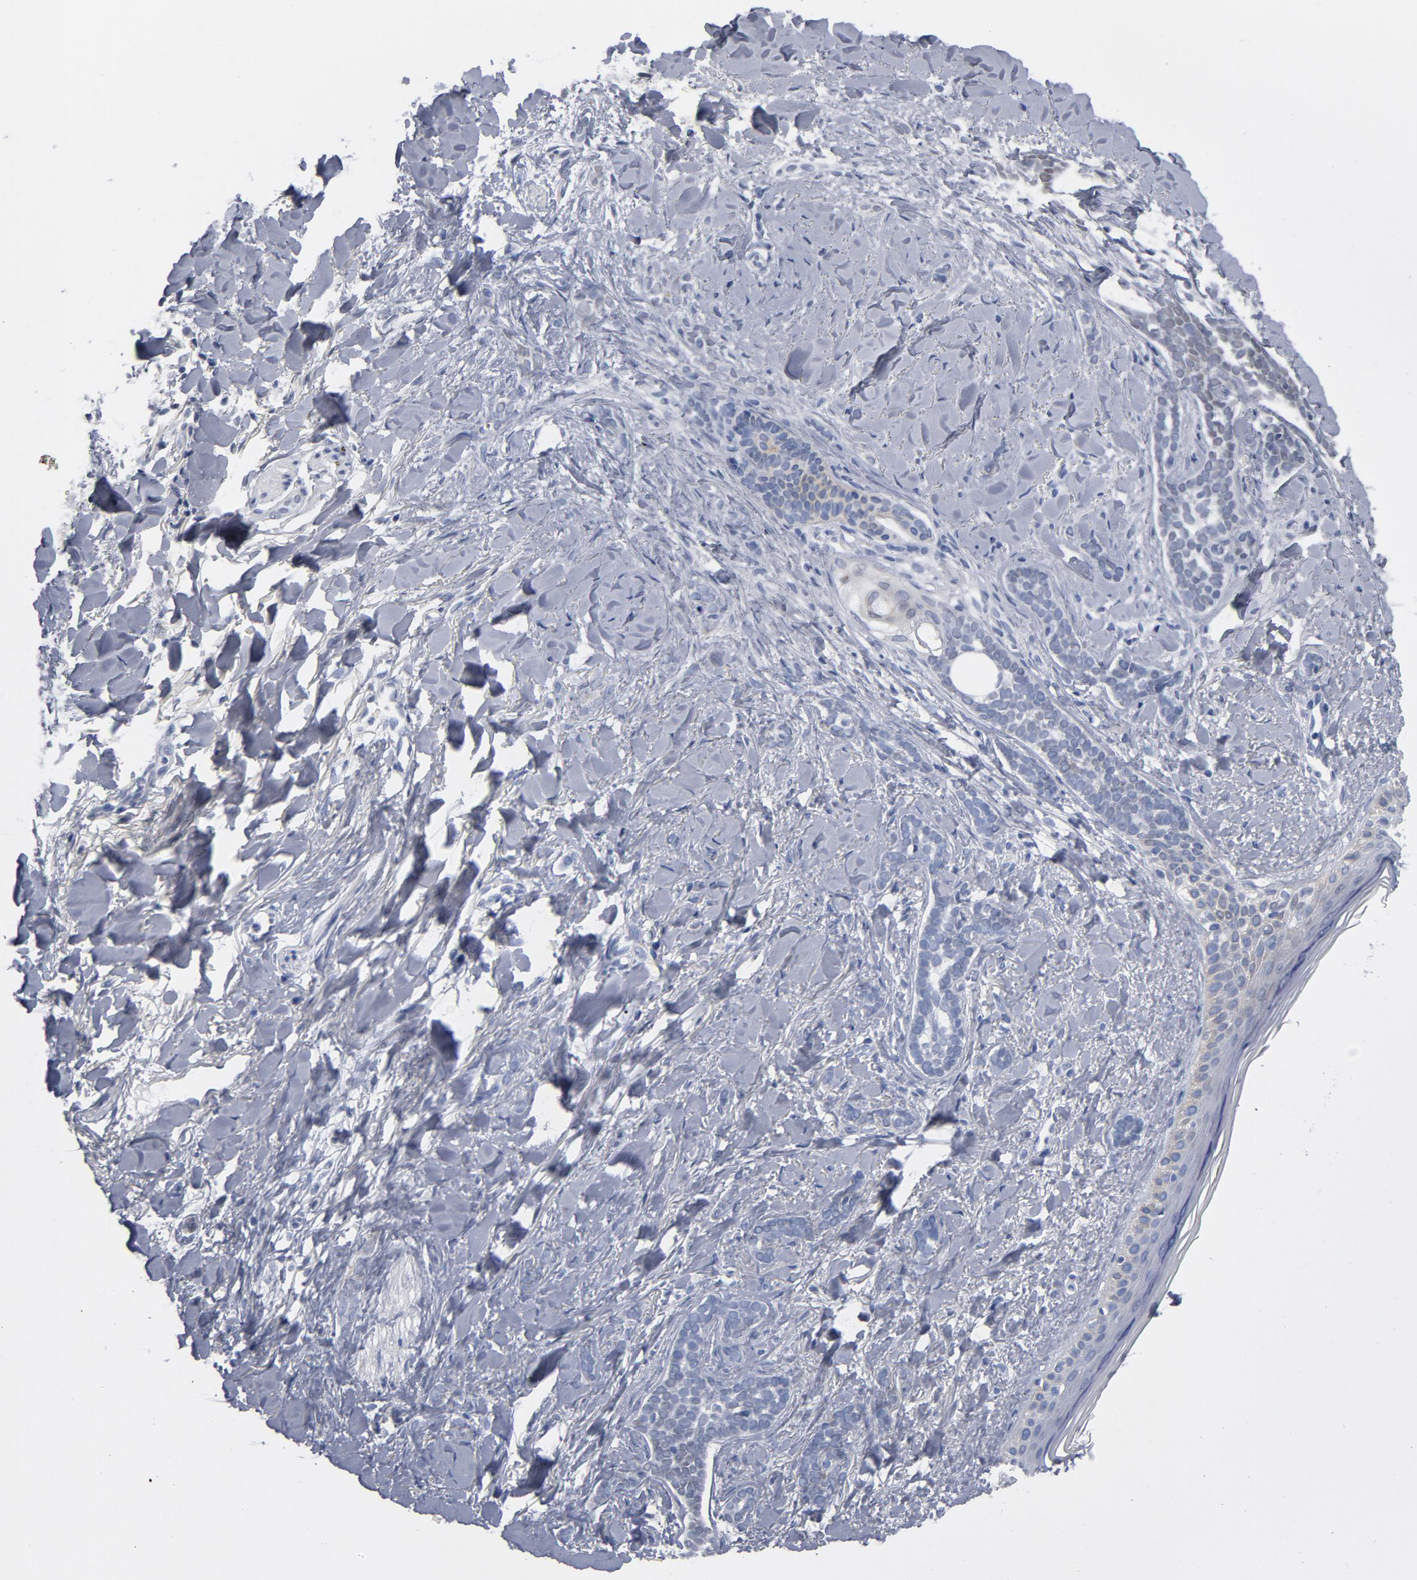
{"staining": {"intensity": "negative", "quantity": "none", "location": "none"}, "tissue": "skin cancer", "cell_type": "Tumor cells", "image_type": "cancer", "snomed": [{"axis": "morphology", "description": "Basal cell carcinoma"}, {"axis": "topography", "description": "Skin"}], "caption": "Immunohistochemistry (IHC) micrograph of neoplastic tissue: human skin cancer (basal cell carcinoma) stained with DAB (3,3'-diaminobenzidine) demonstrates no significant protein staining in tumor cells. (DAB (3,3'-diaminobenzidine) immunohistochemistry (IHC), high magnification).", "gene": "BAP1", "patient": {"sex": "female", "age": 37}}